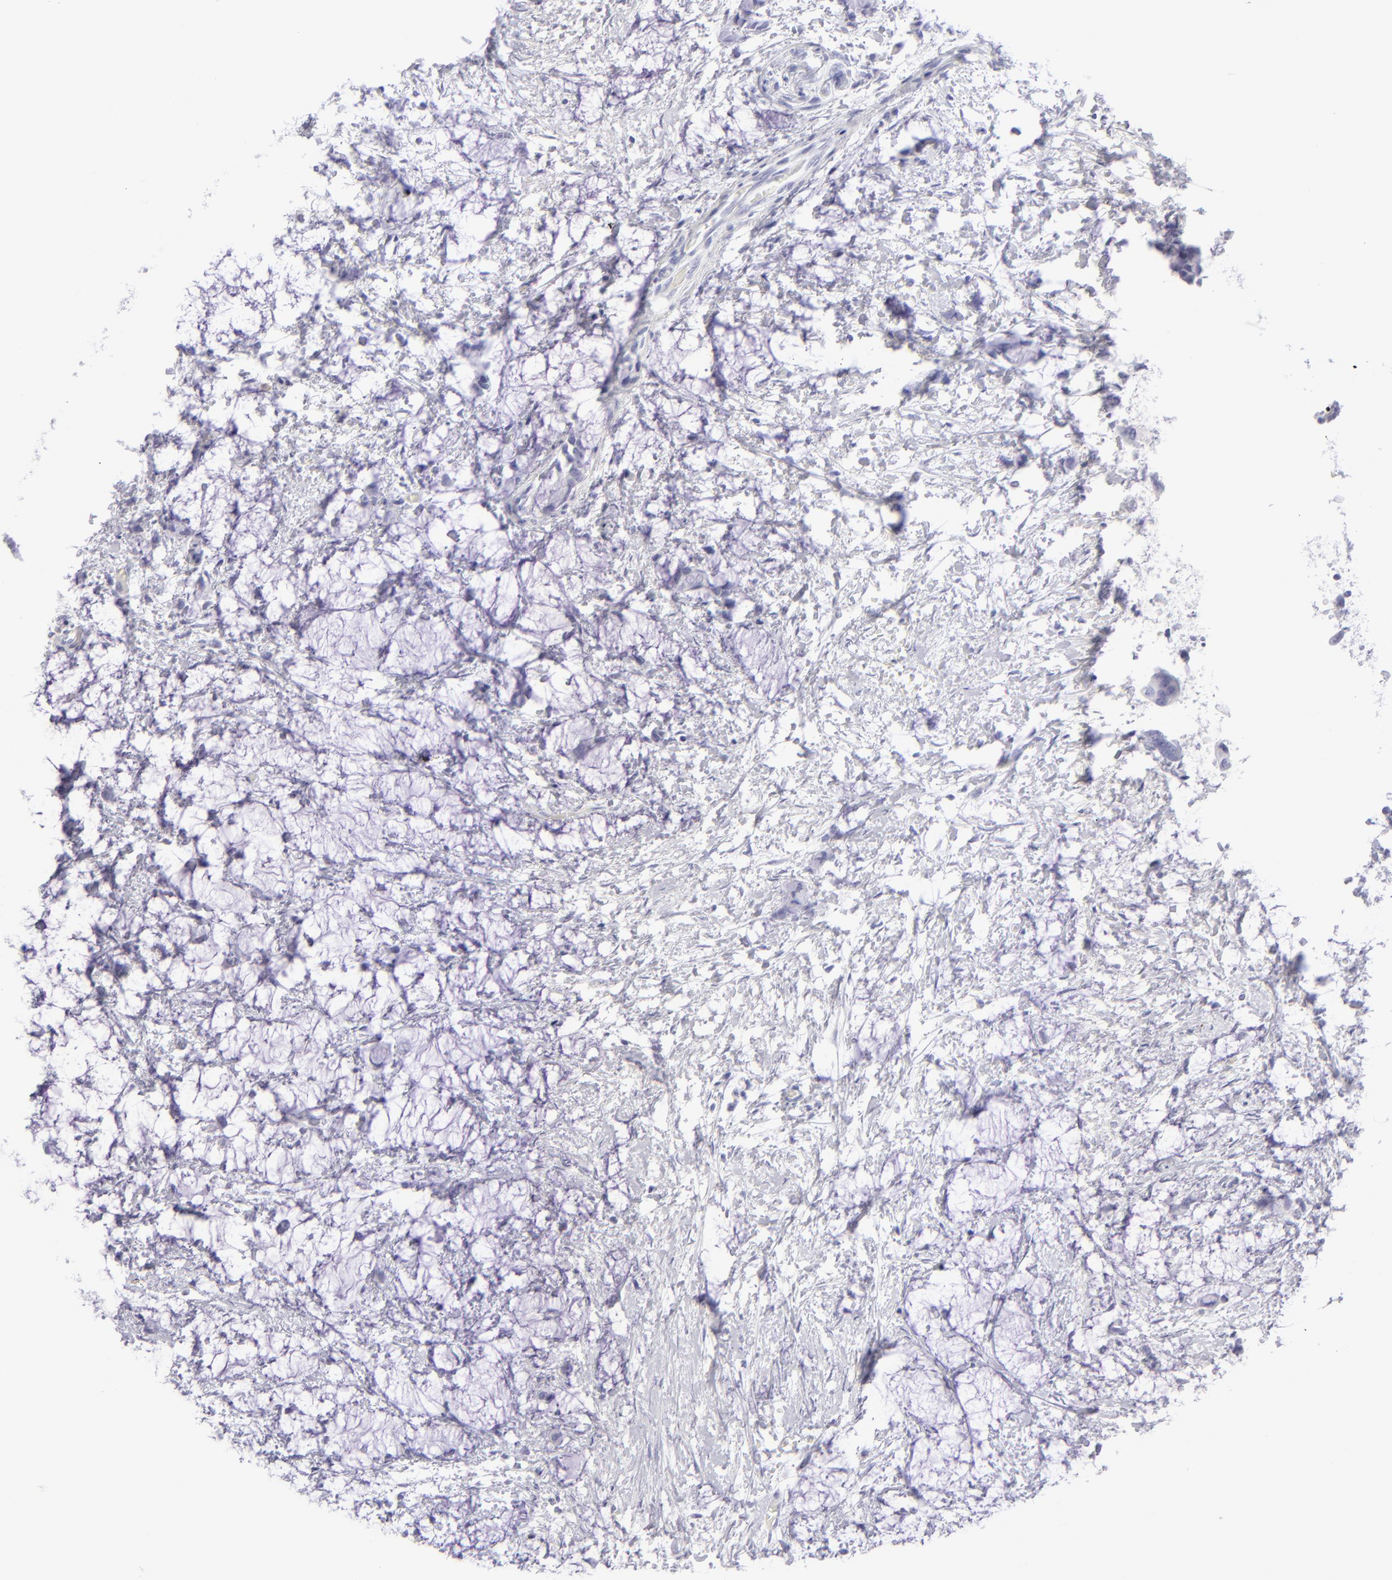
{"staining": {"intensity": "negative", "quantity": "none", "location": "none"}, "tissue": "colorectal cancer", "cell_type": "Tumor cells", "image_type": "cancer", "snomed": [{"axis": "morphology", "description": "Normal tissue, NOS"}, {"axis": "morphology", "description": "Adenocarcinoma, NOS"}, {"axis": "topography", "description": "Colon"}, {"axis": "topography", "description": "Peripheral nerve tissue"}], "caption": "High power microscopy photomicrograph of an immunohistochemistry (IHC) photomicrograph of colorectal cancer, revealing no significant expression in tumor cells.", "gene": "SLC1A2", "patient": {"sex": "male", "age": 14}}